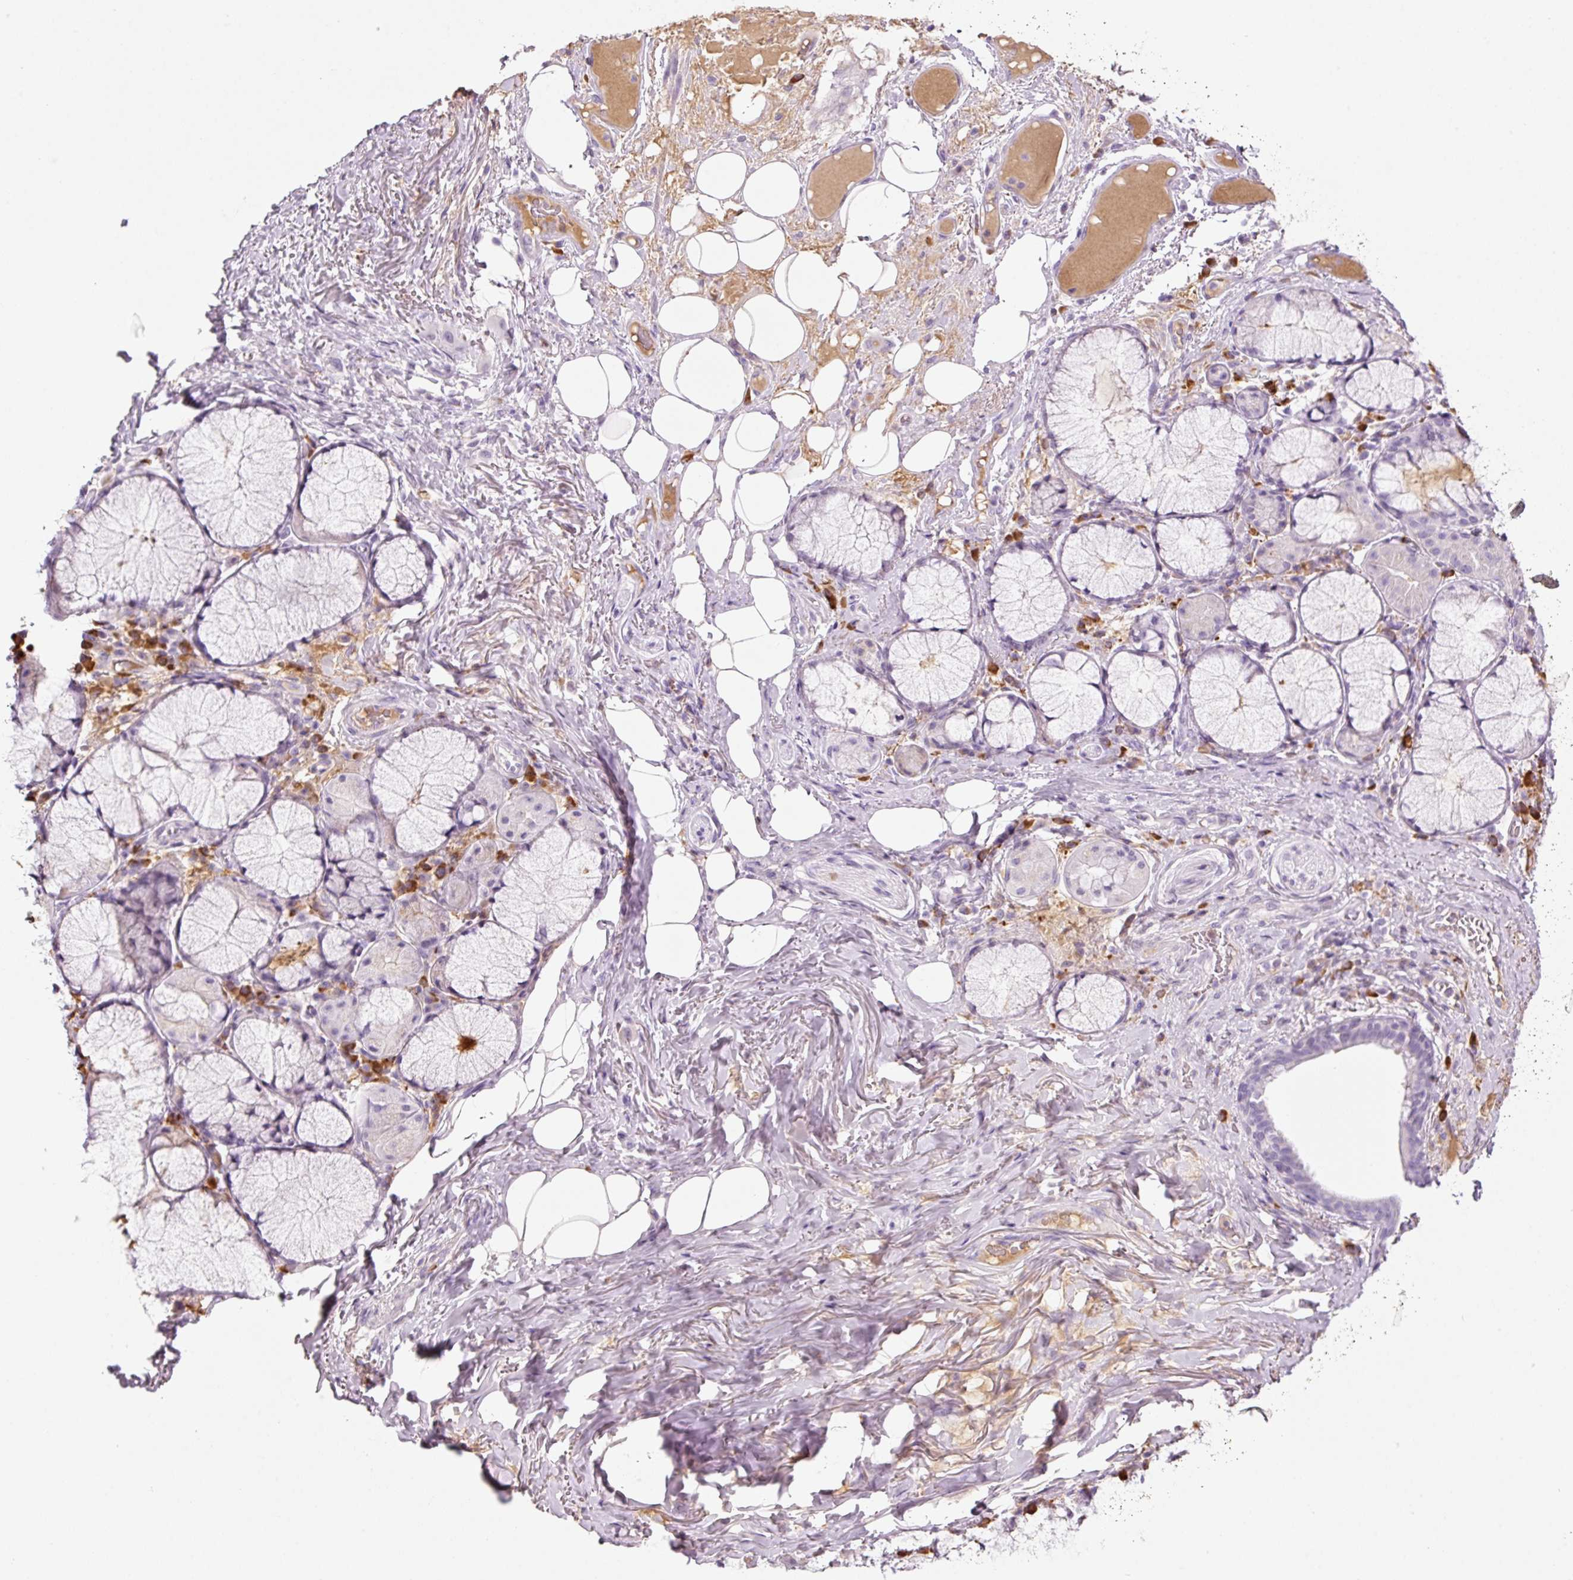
{"staining": {"intensity": "negative", "quantity": "none", "location": "none"}, "tissue": "adipose tissue", "cell_type": "Adipocytes", "image_type": "normal", "snomed": [{"axis": "morphology", "description": "Normal tissue, NOS"}, {"axis": "topography", "description": "Cartilage tissue"}, {"axis": "topography", "description": "Bronchus"}], "caption": "Adipose tissue stained for a protein using immunohistochemistry displays no positivity adipocytes.", "gene": "KLF1", "patient": {"sex": "male", "age": 56}}